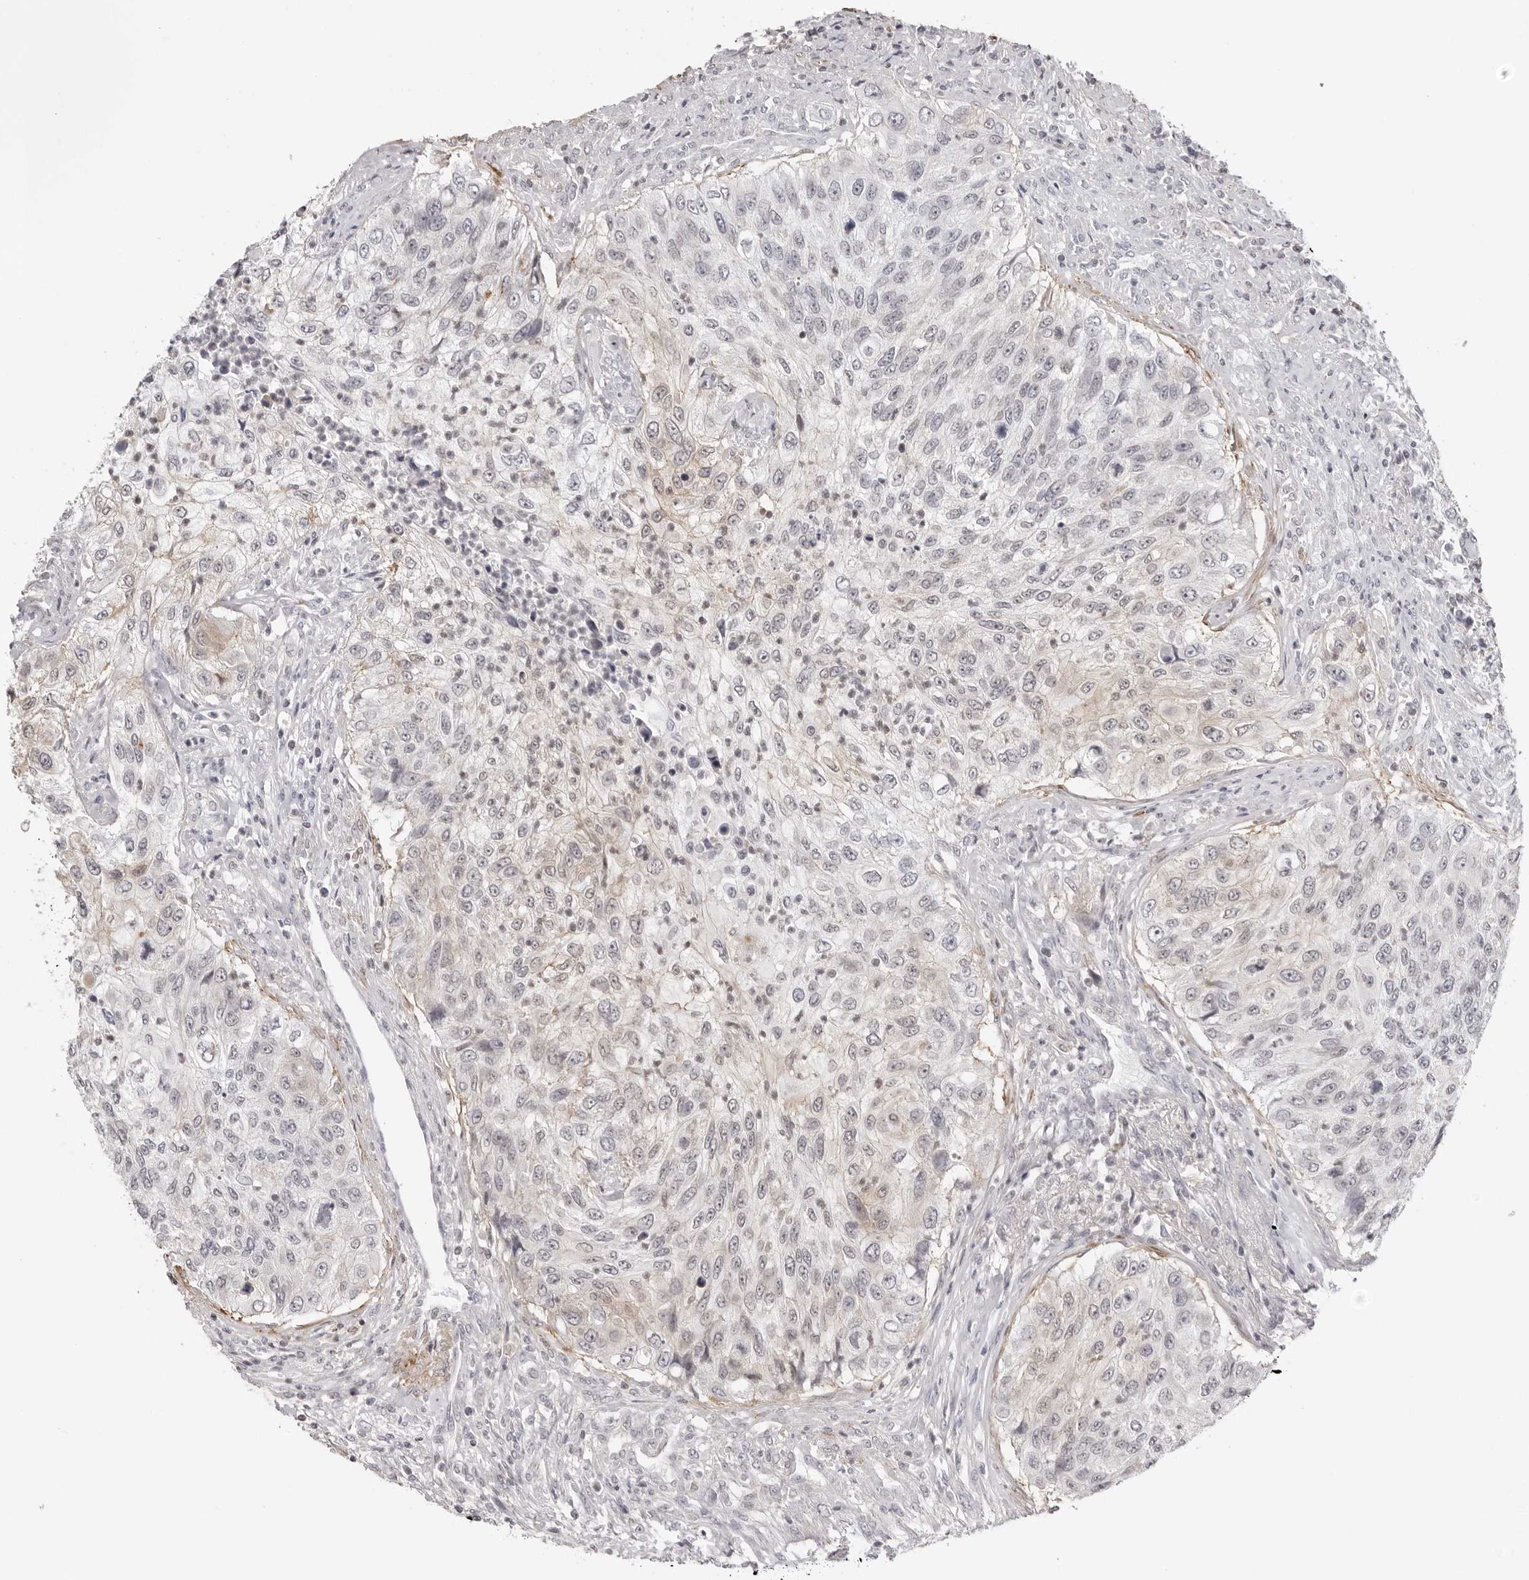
{"staining": {"intensity": "negative", "quantity": "none", "location": "none"}, "tissue": "urothelial cancer", "cell_type": "Tumor cells", "image_type": "cancer", "snomed": [{"axis": "morphology", "description": "Urothelial carcinoma, High grade"}, {"axis": "topography", "description": "Urinary bladder"}], "caption": "The IHC photomicrograph has no significant staining in tumor cells of high-grade urothelial carcinoma tissue. The staining is performed using DAB (3,3'-diaminobenzidine) brown chromogen with nuclei counter-stained in using hematoxylin.", "gene": "UNK", "patient": {"sex": "female", "age": 60}}